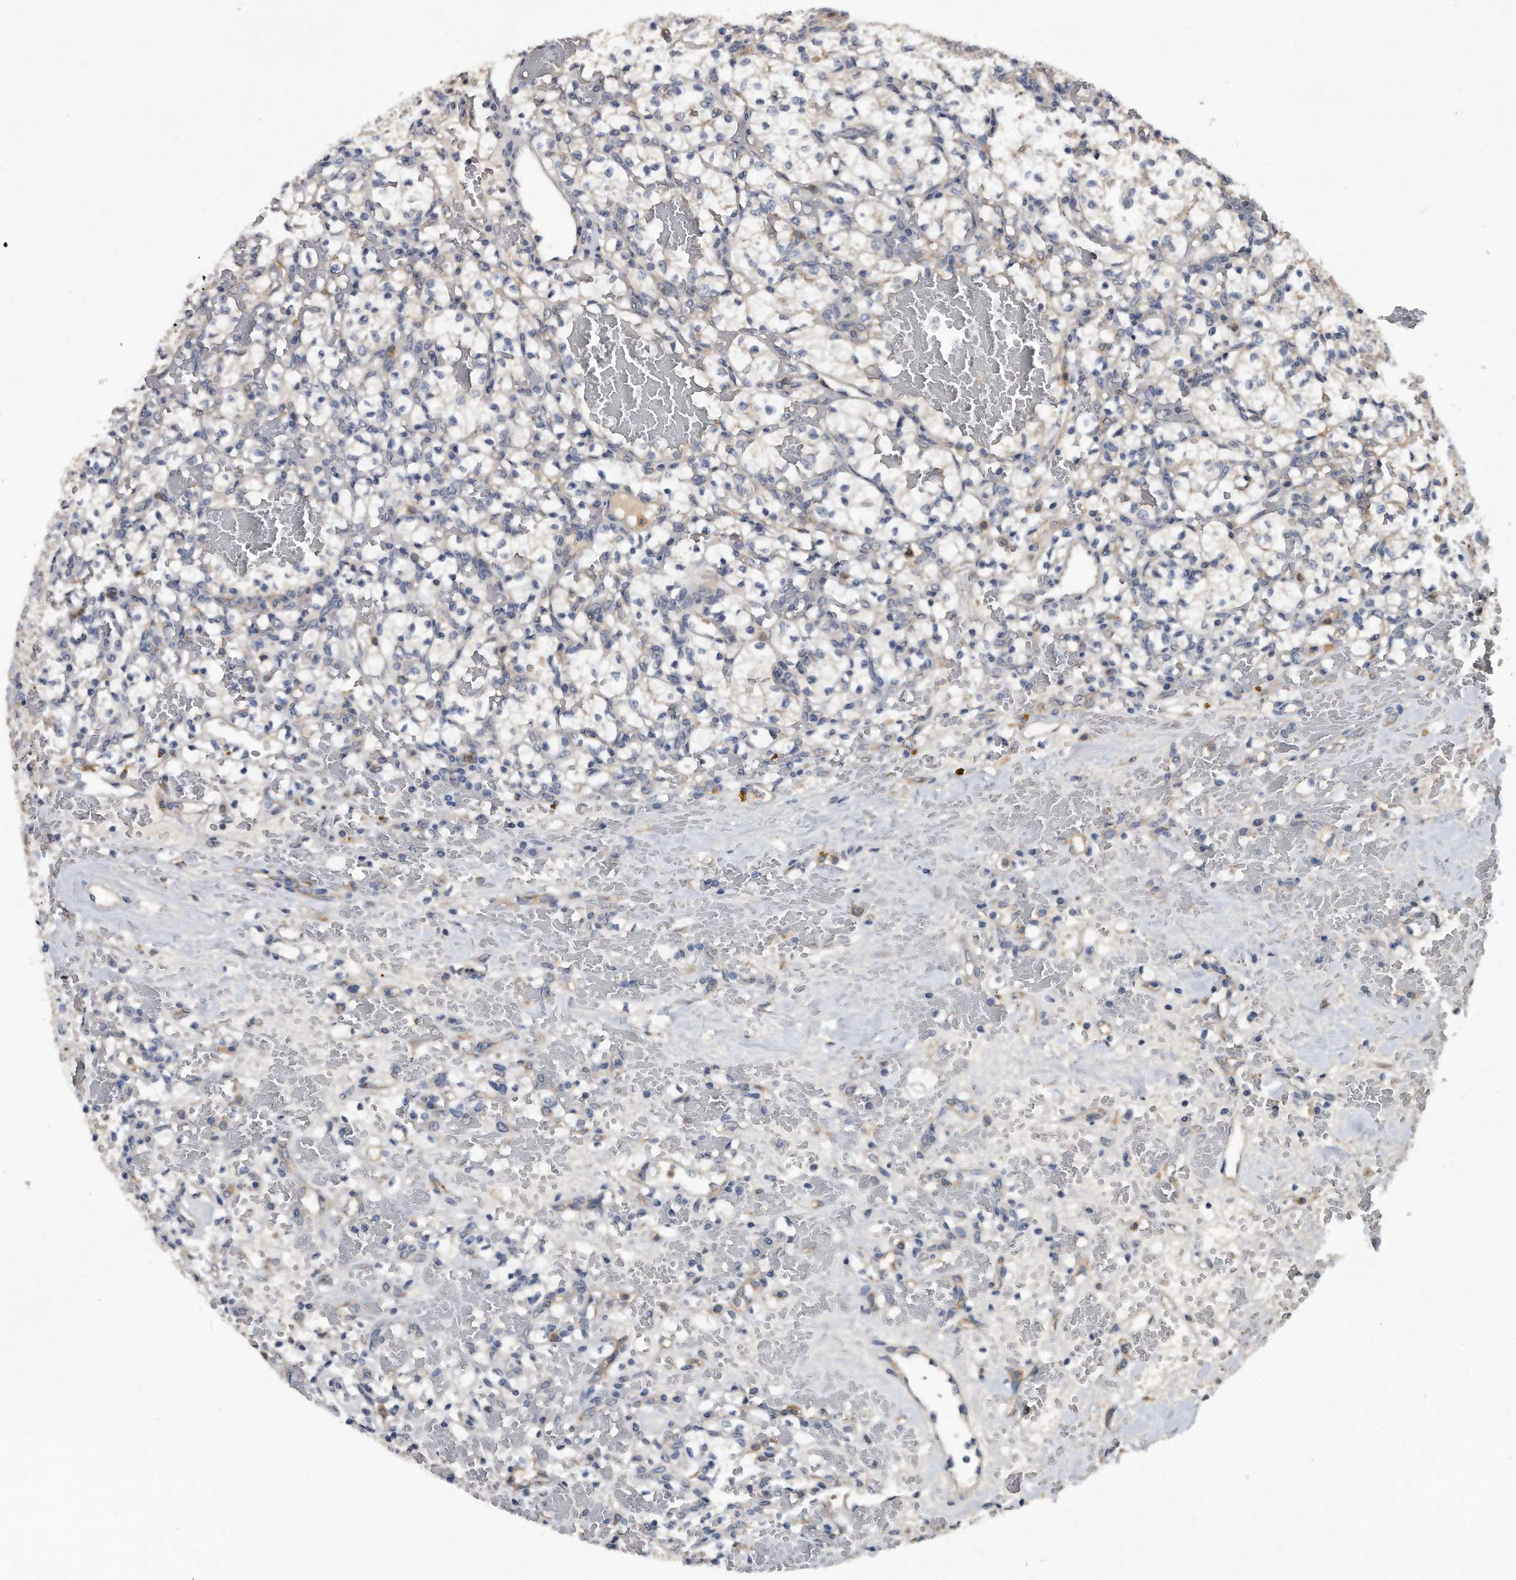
{"staining": {"intensity": "negative", "quantity": "none", "location": "none"}, "tissue": "renal cancer", "cell_type": "Tumor cells", "image_type": "cancer", "snomed": [{"axis": "morphology", "description": "Adenocarcinoma, NOS"}, {"axis": "topography", "description": "Kidney"}], "caption": "There is no significant expression in tumor cells of adenocarcinoma (renal). The staining is performed using DAB brown chromogen with nuclei counter-stained in using hematoxylin.", "gene": "HOMER3", "patient": {"sex": "female", "age": 60}}